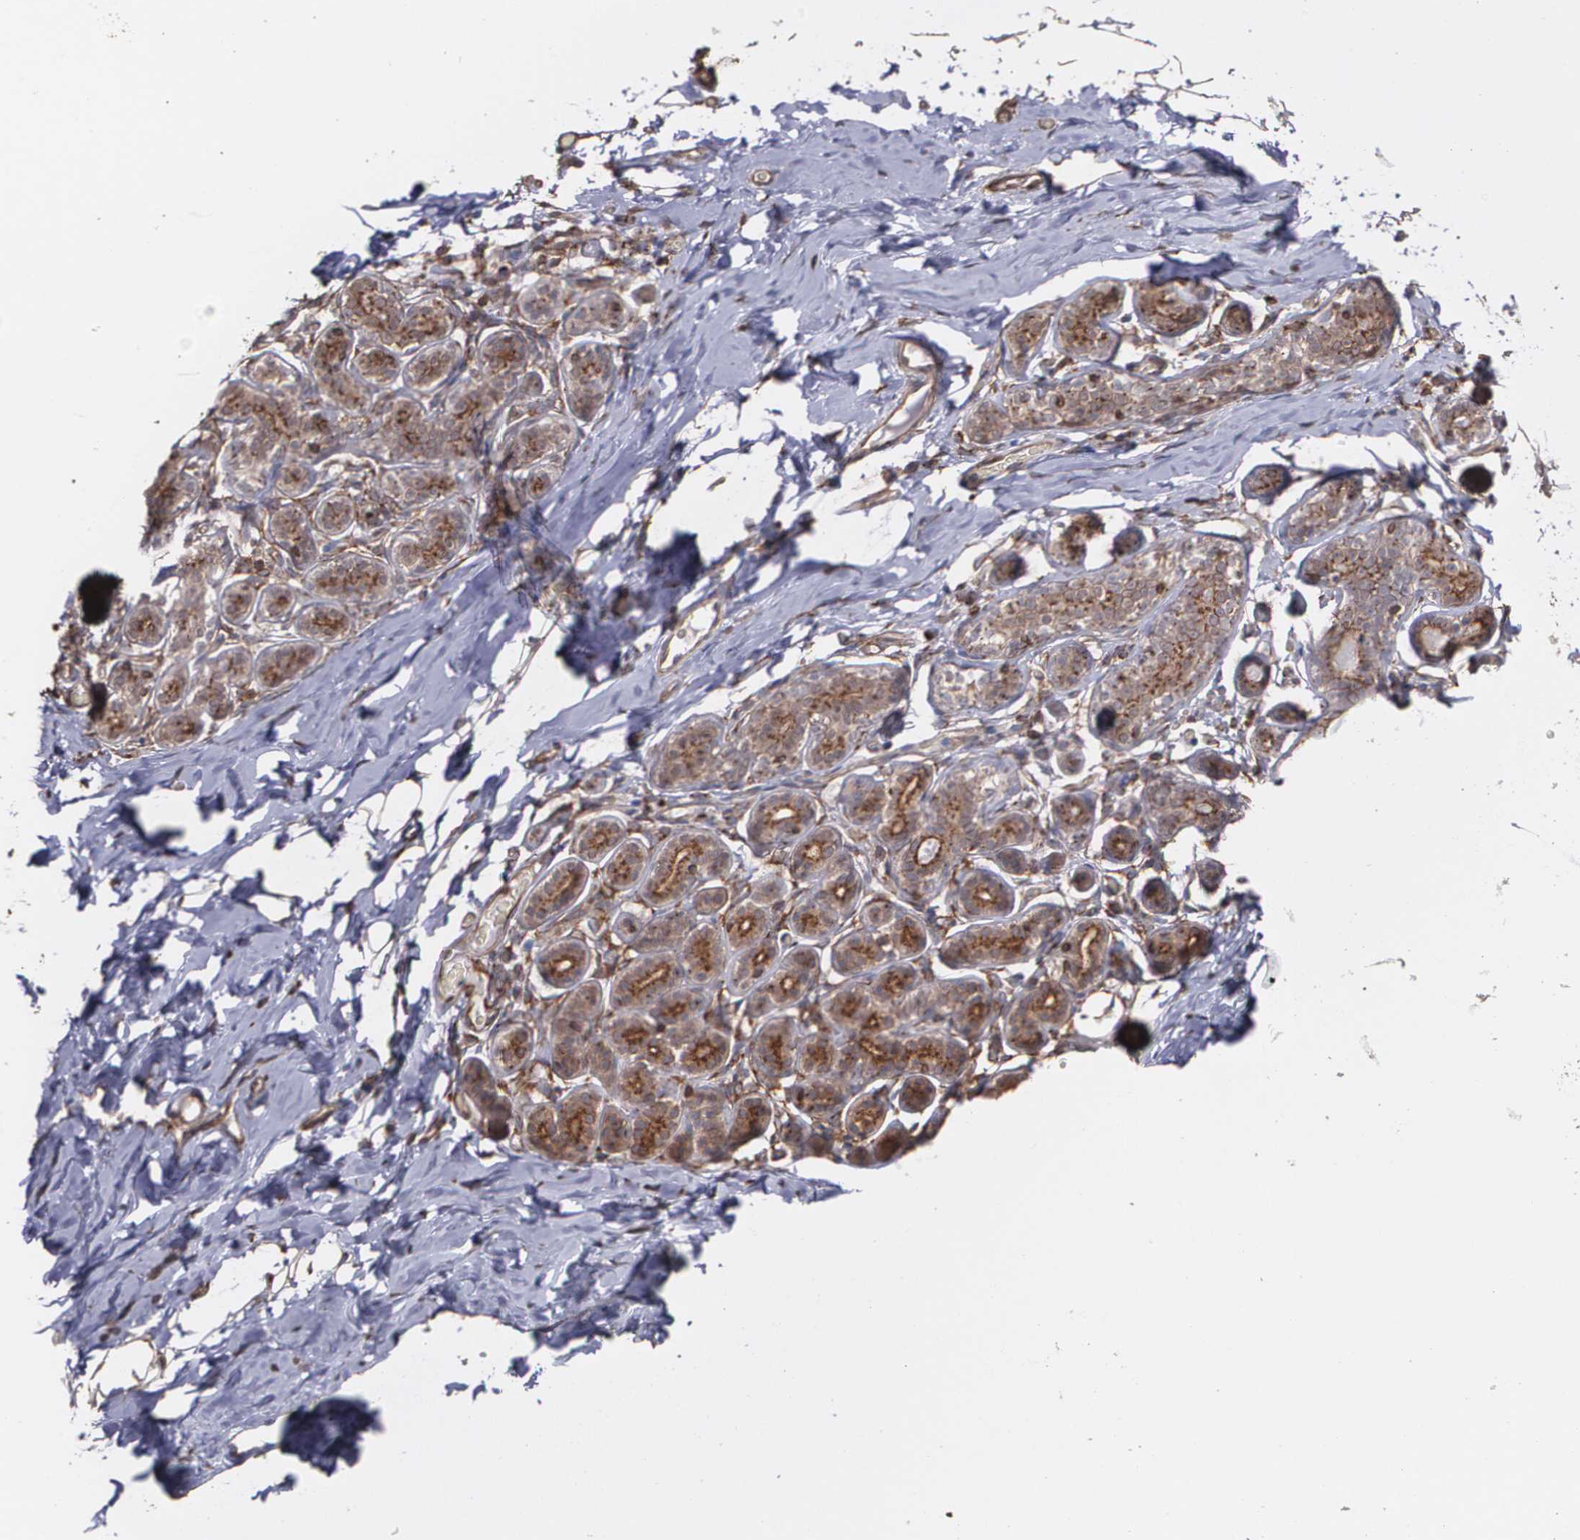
{"staining": {"intensity": "moderate", "quantity": "25%-75%", "location": "cytoplasmic/membranous"}, "tissue": "breast", "cell_type": "Adipocytes", "image_type": "normal", "snomed": [{"axis": "morphology", "description": "Normal tissue, NOS"}, {"axis": "topography", "description": "Breast"}, {"axis": "topography", "description": "Soft tissue"}], "caption": "Benign breast was stained to show a protein in brown. There is medium levels of moderate cytoplasmic/membranous staining in approximately 25%-75% of adipocytes. (brown staining indicates protein expression, while blue staining denotes nuclei).", "gene": "TRIP11", "patient": {"sex": "female", "age": 75}}